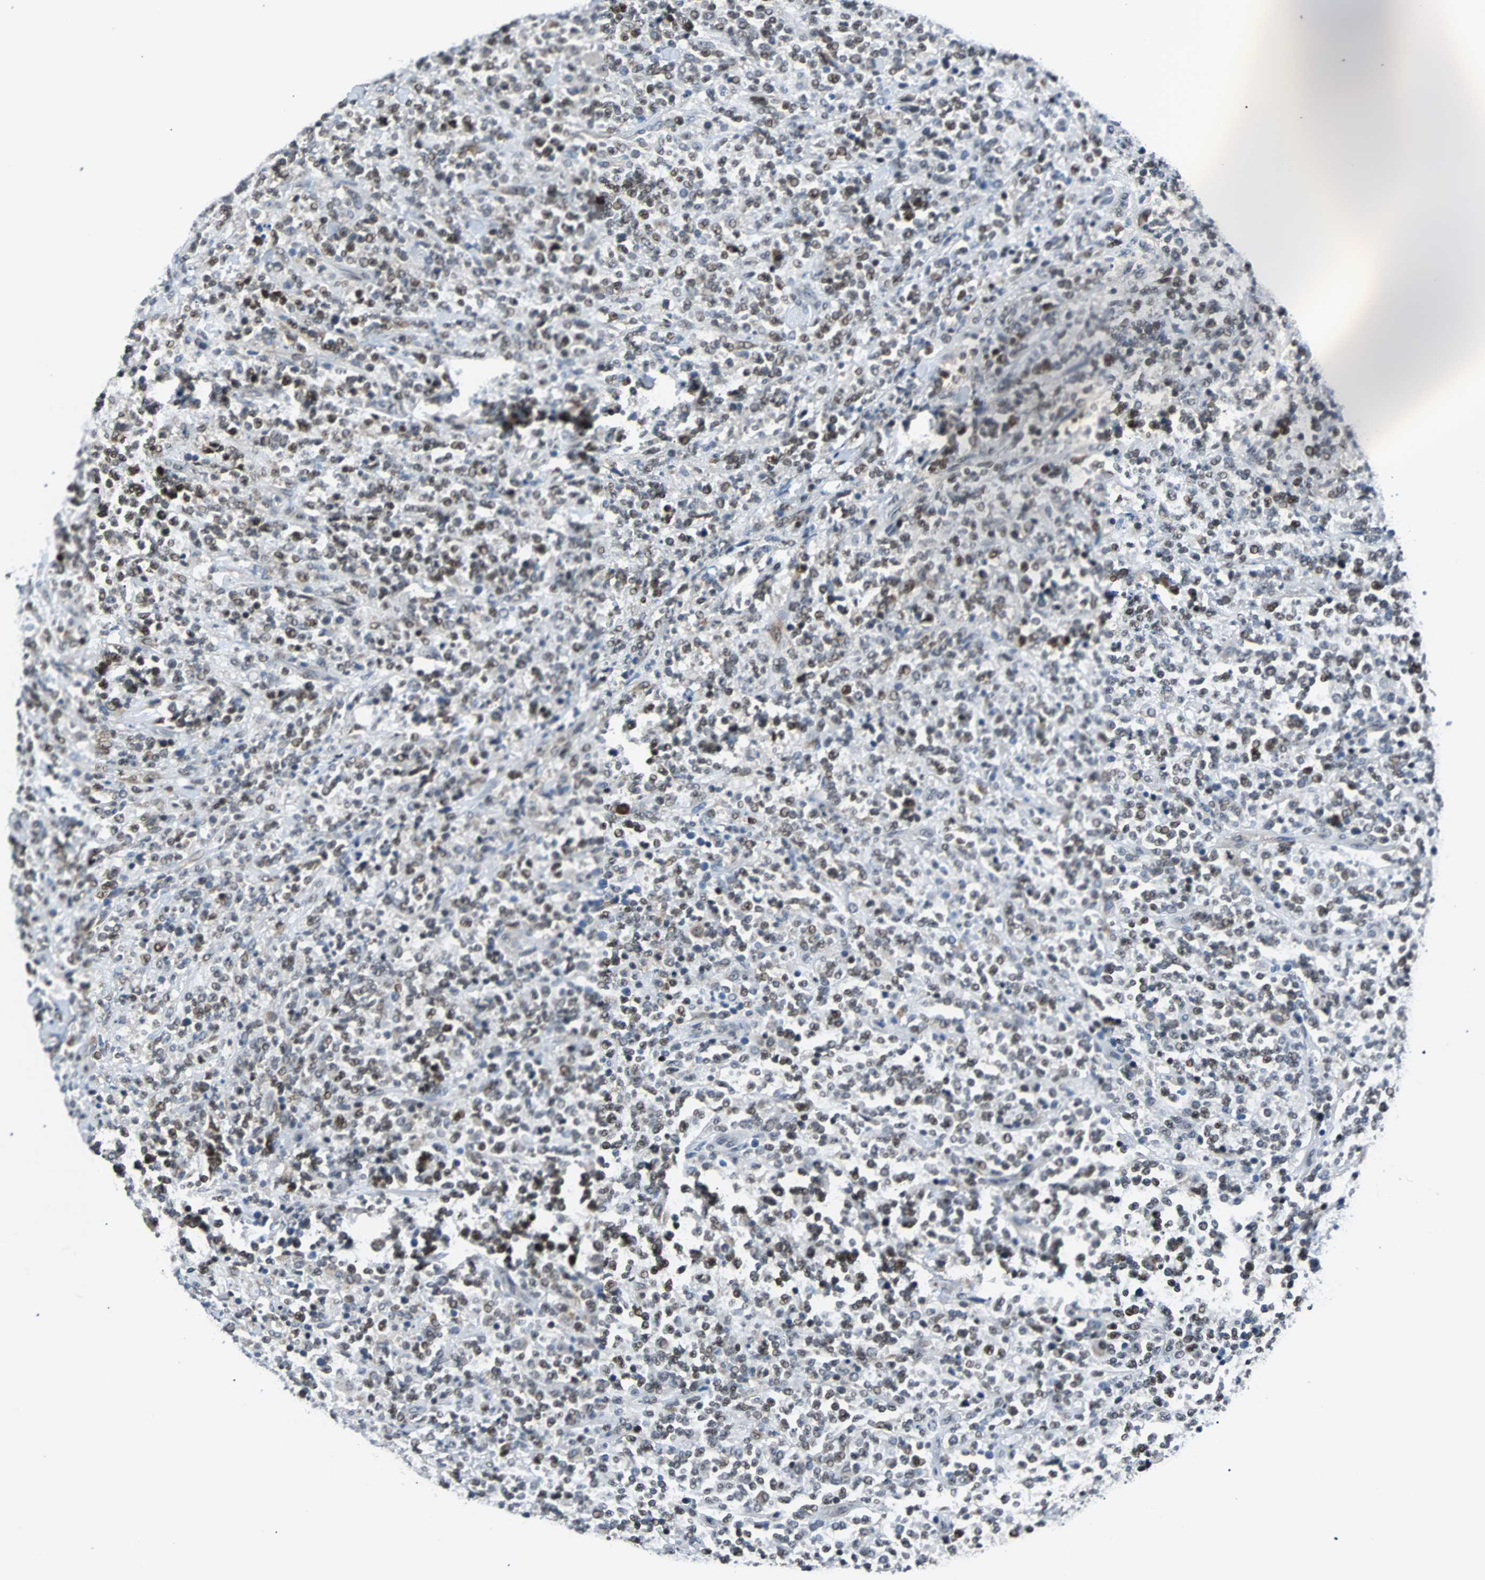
{"staining": {"intensity": "moderate", "quantity": "25%-75%", "location": "nuclear"}, "tissue": "lymphoma", "cell_type": "Tumor cells", "image_type": "cancer", "snomed": [{"axis": "morphology", "description": "Malignant lymphoma, non-Hodgkin's type, High grade"}, {"axis": "topography", "description": "Soft tissue"}], "caption": "Malignant lymphoma, non-Hodgkin's type (high-grade) tissue demonstrates moderate nuclear expression in about 25%-75% of tumor cells, visualized by immunohistochemistry. (Brightfield microscopy of DAB IHC at high magnification).", "gene": "USP28", "patient": {"sex": "male", "age": 18}}